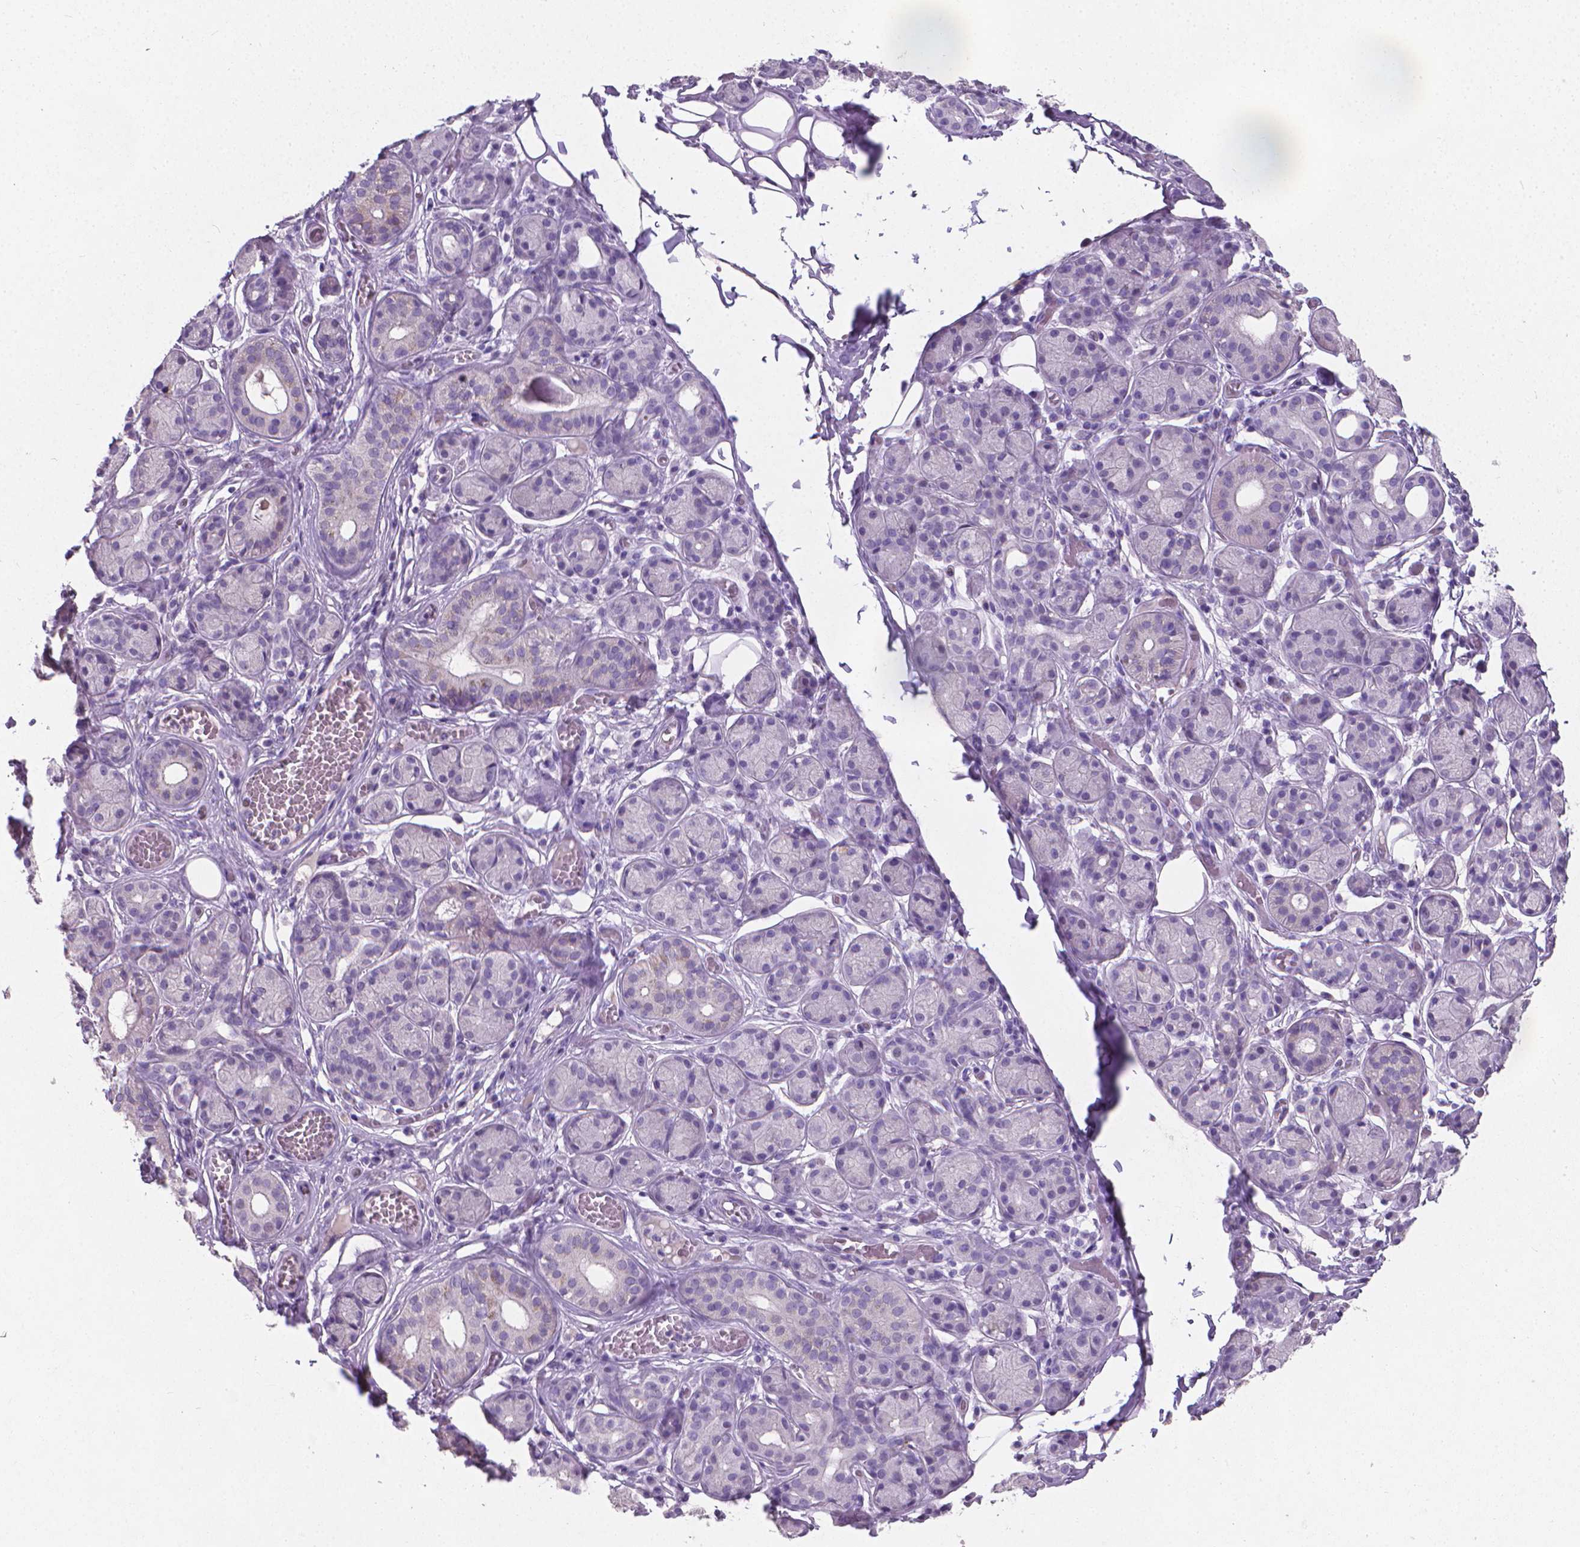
{"staining": {"intensity": "negative", "quantity": "none", "location": "none"}, "tissue": "salivary gland", "cell_type": "Glandular cells", "image_type": "normal", "snomed": [{"axis": "morphology", "description": "Normal tissue, NOS"}, {"axis": "topography", "description": "Salivary gland"}, {"axis": "topography", "description": "Peripheral nerve tissue"}], "caption": "This is an IHC histopathology image of unremarkable salivary gland. There is no staining in glandular cells.", "gene": "XPNPEP2", "patient": {"sex": "male", "age": 71}}